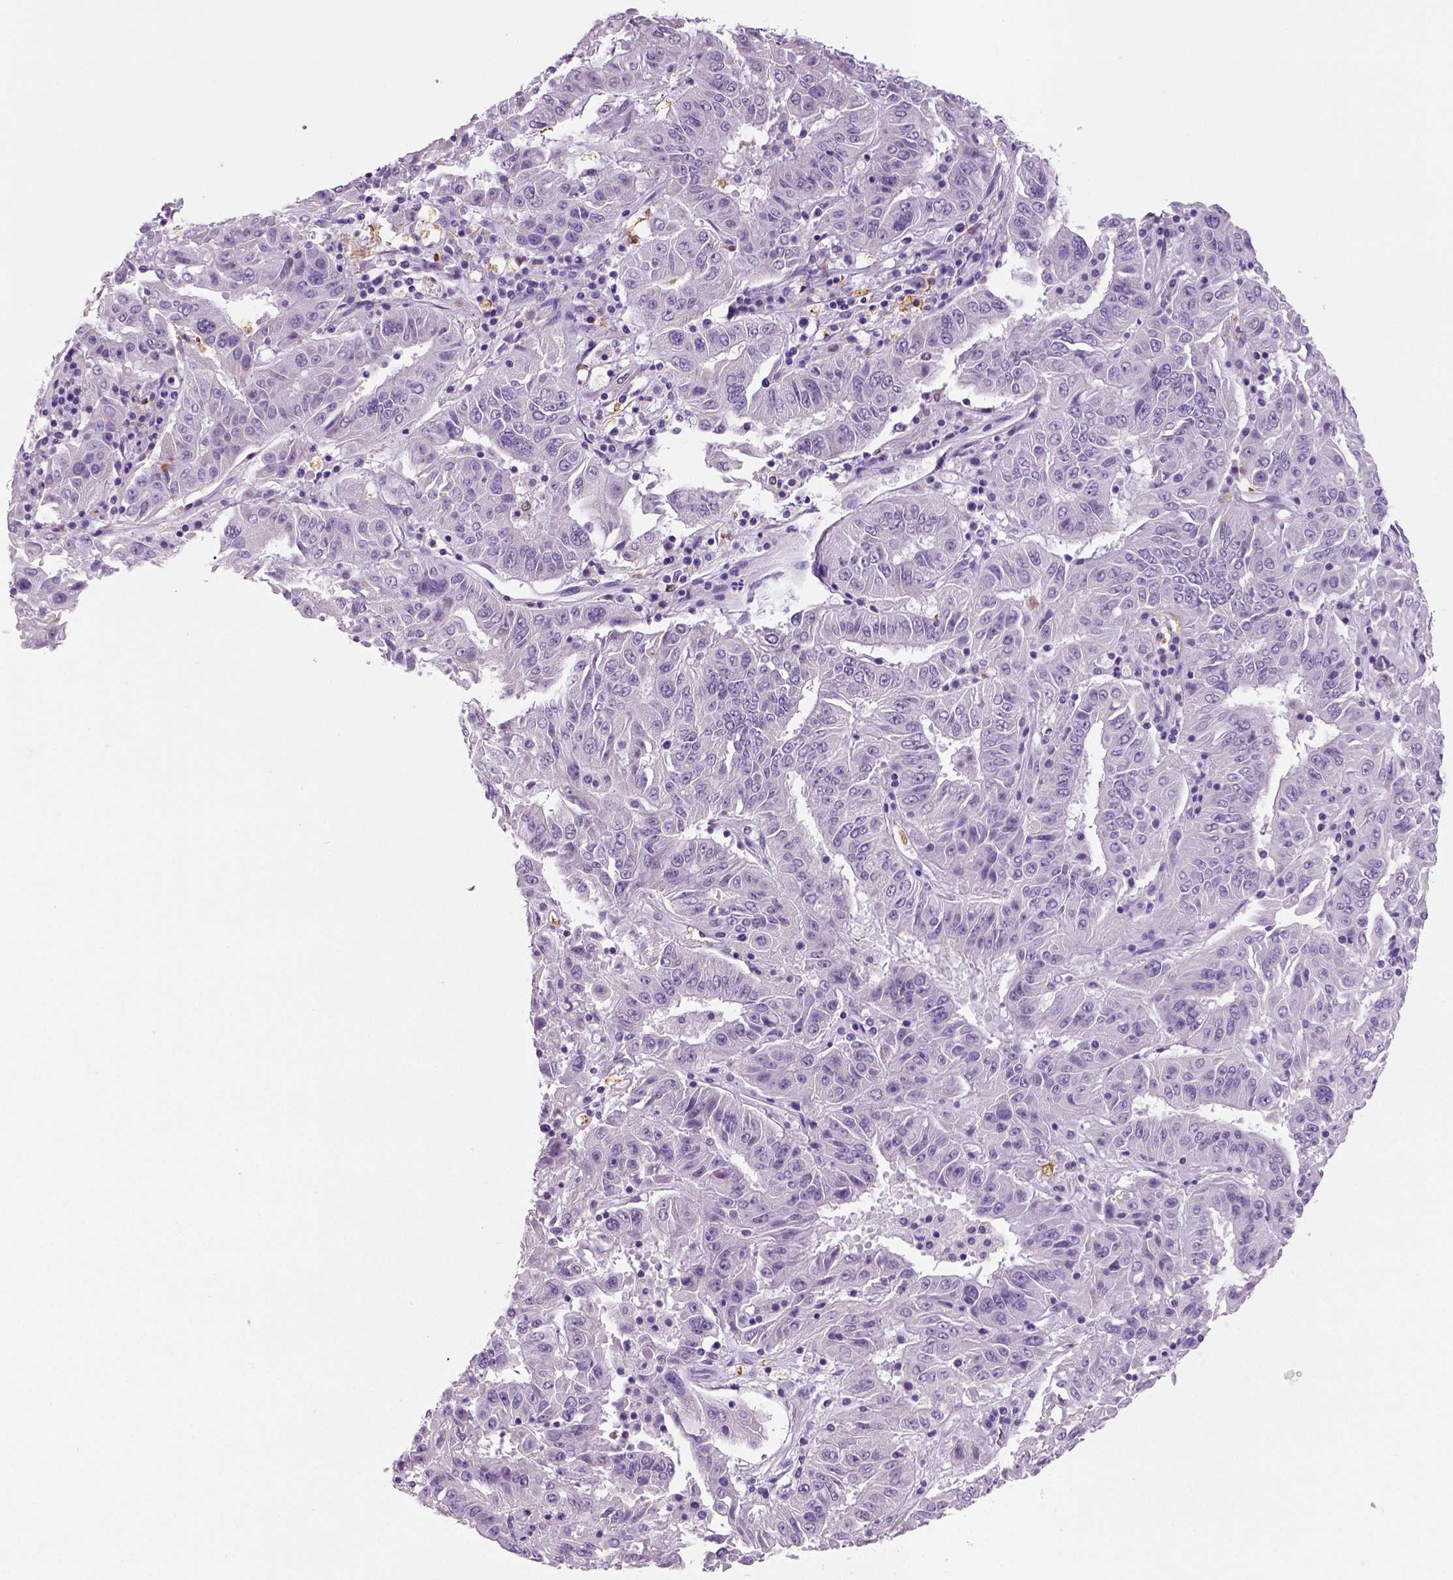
{"staining": {"intensity": "negative", "quantity": "none", "location": "none"}, "tissue": "pancreatic cancer", "cell_type": "Tumor cells", "image_type": "cancer", "snomed": [{"axis": "morphology", "description": "Adenocarcinoma, NOS"}, {"axis": "topography", "description": "Pancreas"}], "caption": "Adenocarcinoma (pancreatic) stained for a protein using immunohistochemistry (IHC) displays no expression tumor cells.", "gene": "NECAB2", "patient": {"sex": "male", "age": 63}}